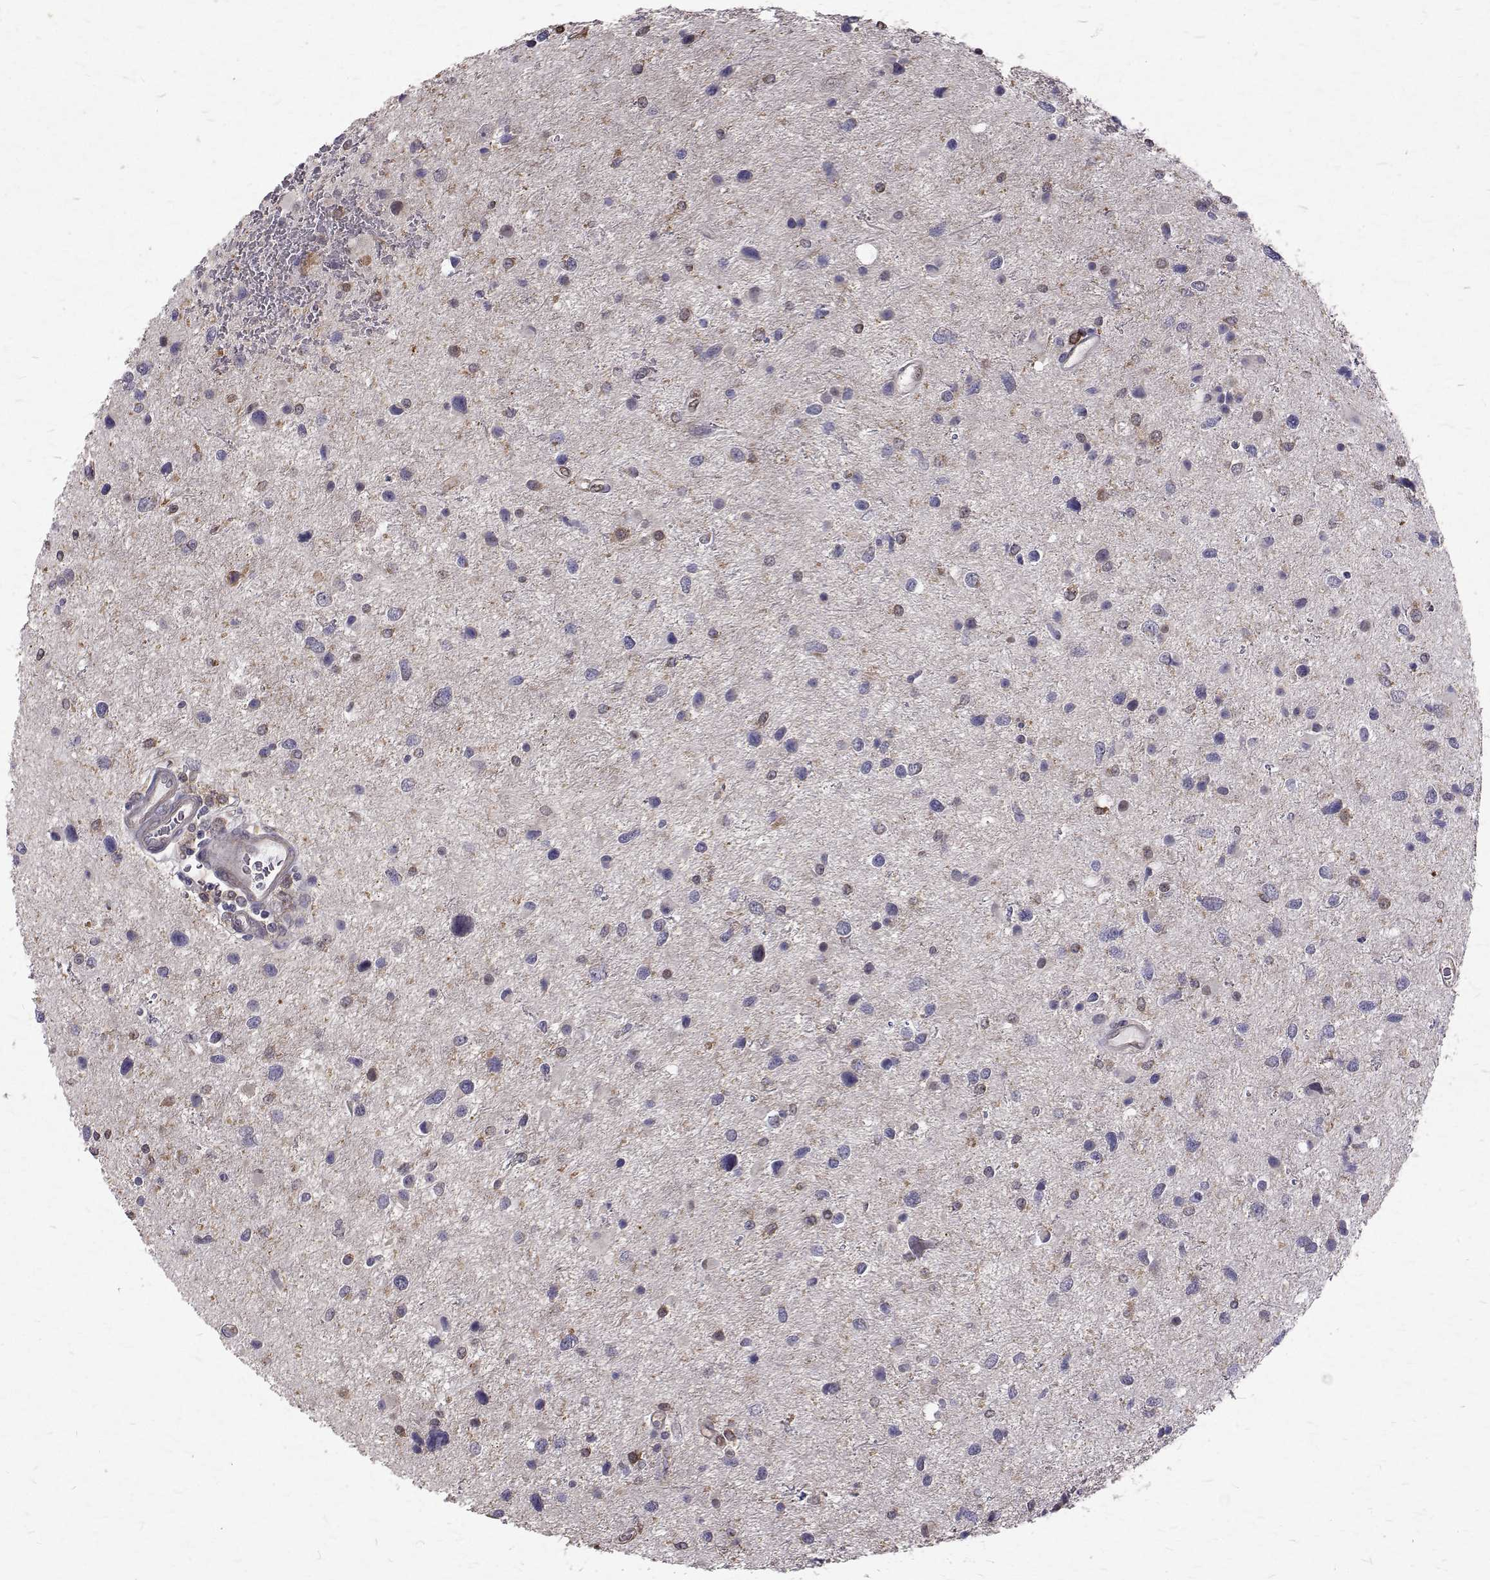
{"staining": {"intensity": "negative", "quantity": "none", "location": "none"}, "tissue": "glioma", "cell_type": "Tumor cells", "image_type": "cancer", "snomed": [{"axis": "morphology", "description": "Glioma, malignant, Low grade"}, {"axis": "topography", "description": "Brain"}], "caption": "Immunohistochemistry image of neoplastic tissue: glioma stained with DAB shows no significant protein positivity in tumor cells.", "gene": "CCDC89", "patient": {"sex": "female", "age": 32}}